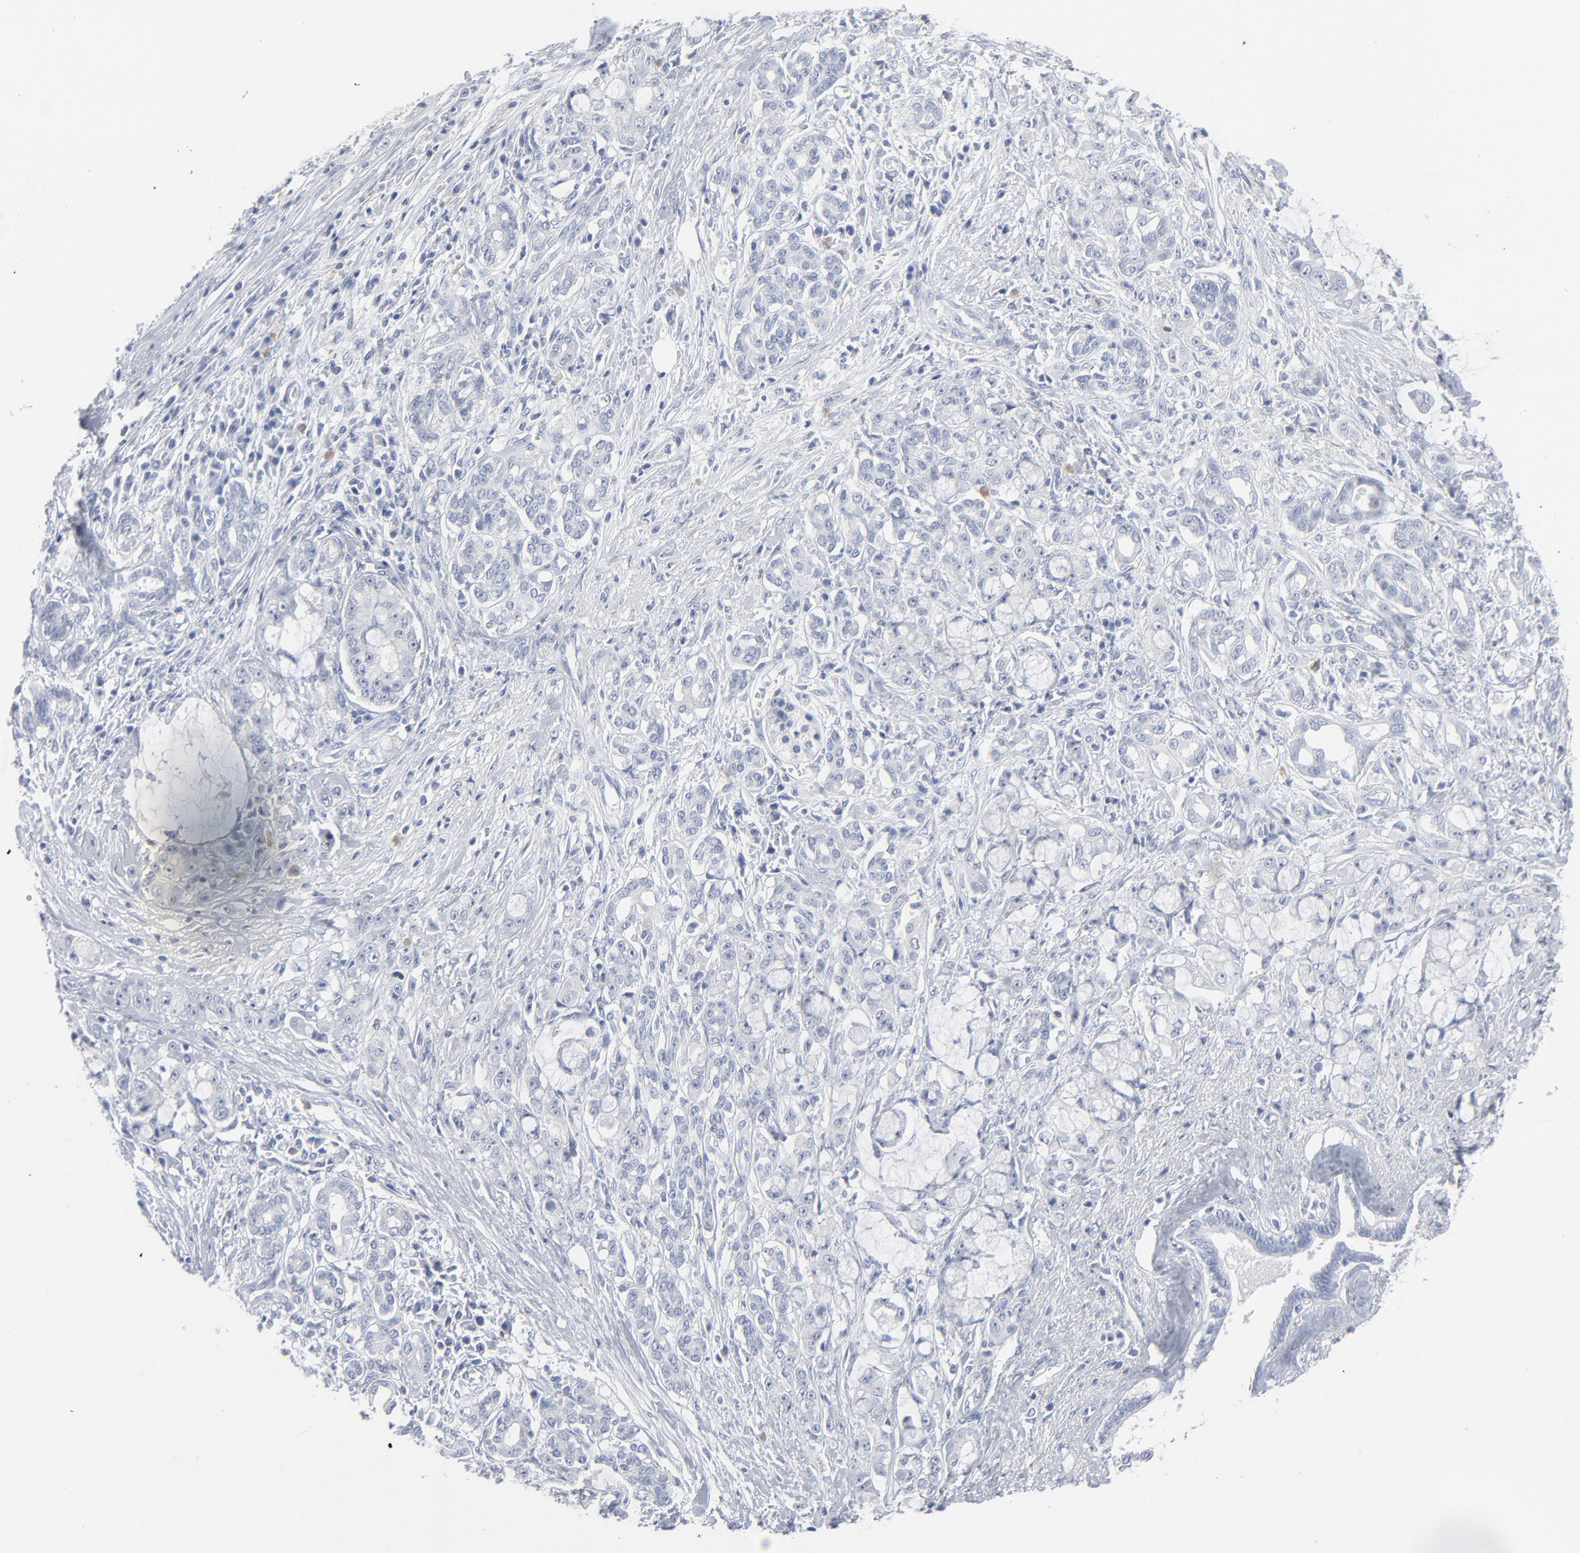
{"staining": {"intensity": "negative", "quantity": "none", "location": "none"}, "tissue": "pancreatic cancer", "cell_type": "Tumor cells", "image_type": "cancer", "snomed": [{"axis": "morphology", "description": "Adenocarcinoma, NOS"}, {"axis": "topography", "description": "Pancreas"}], "caption": "Human pancreatic cancer (adenocarcinoma) stained for a protein using immunohistochemistry (IHC) shows no staining in tumor cells.", "gene": "PAGE1", "patient": {"sex": "female", "age": 73}}